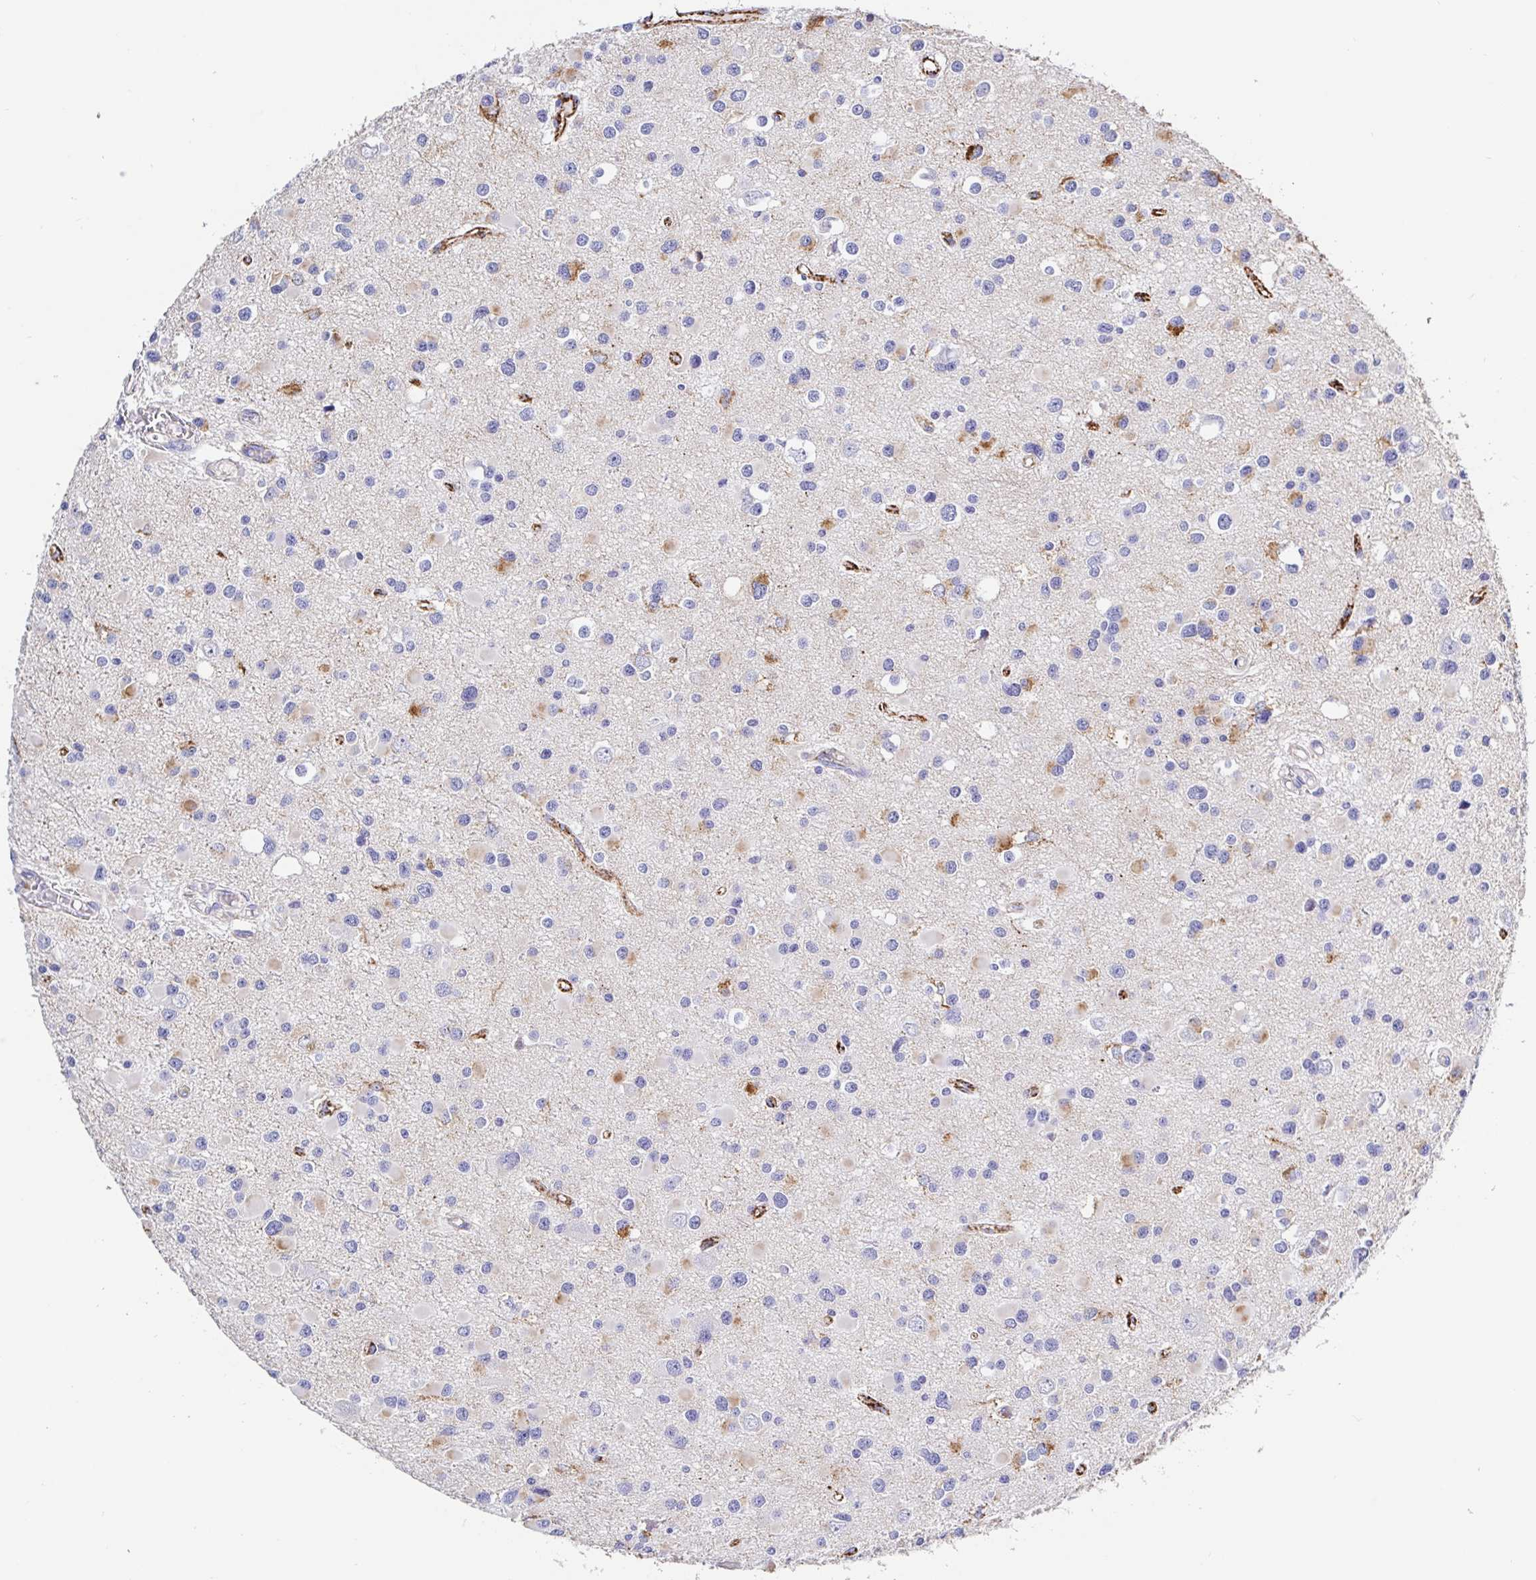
{"staining": {"intensity": "moderate", "quantity": "<25%", "location": "cytoplasmic/membranous"}, "tissue": "glioma", "cell_type": "Tumor cells", "image_type": "cancer", "snomed": [{"axis": "morphology", "description": "Glioma, malignant, High grade"}, {"axis": "topography", "description": "Brain"}], "caption": "Protein expression analysis of malignant glioma (high-grade) shows moderate cytoplasmic/membranous positivity in about <25% of tumor cells.", "gene": "MAOA", "patient": {"sex": "male", "age": 54}}